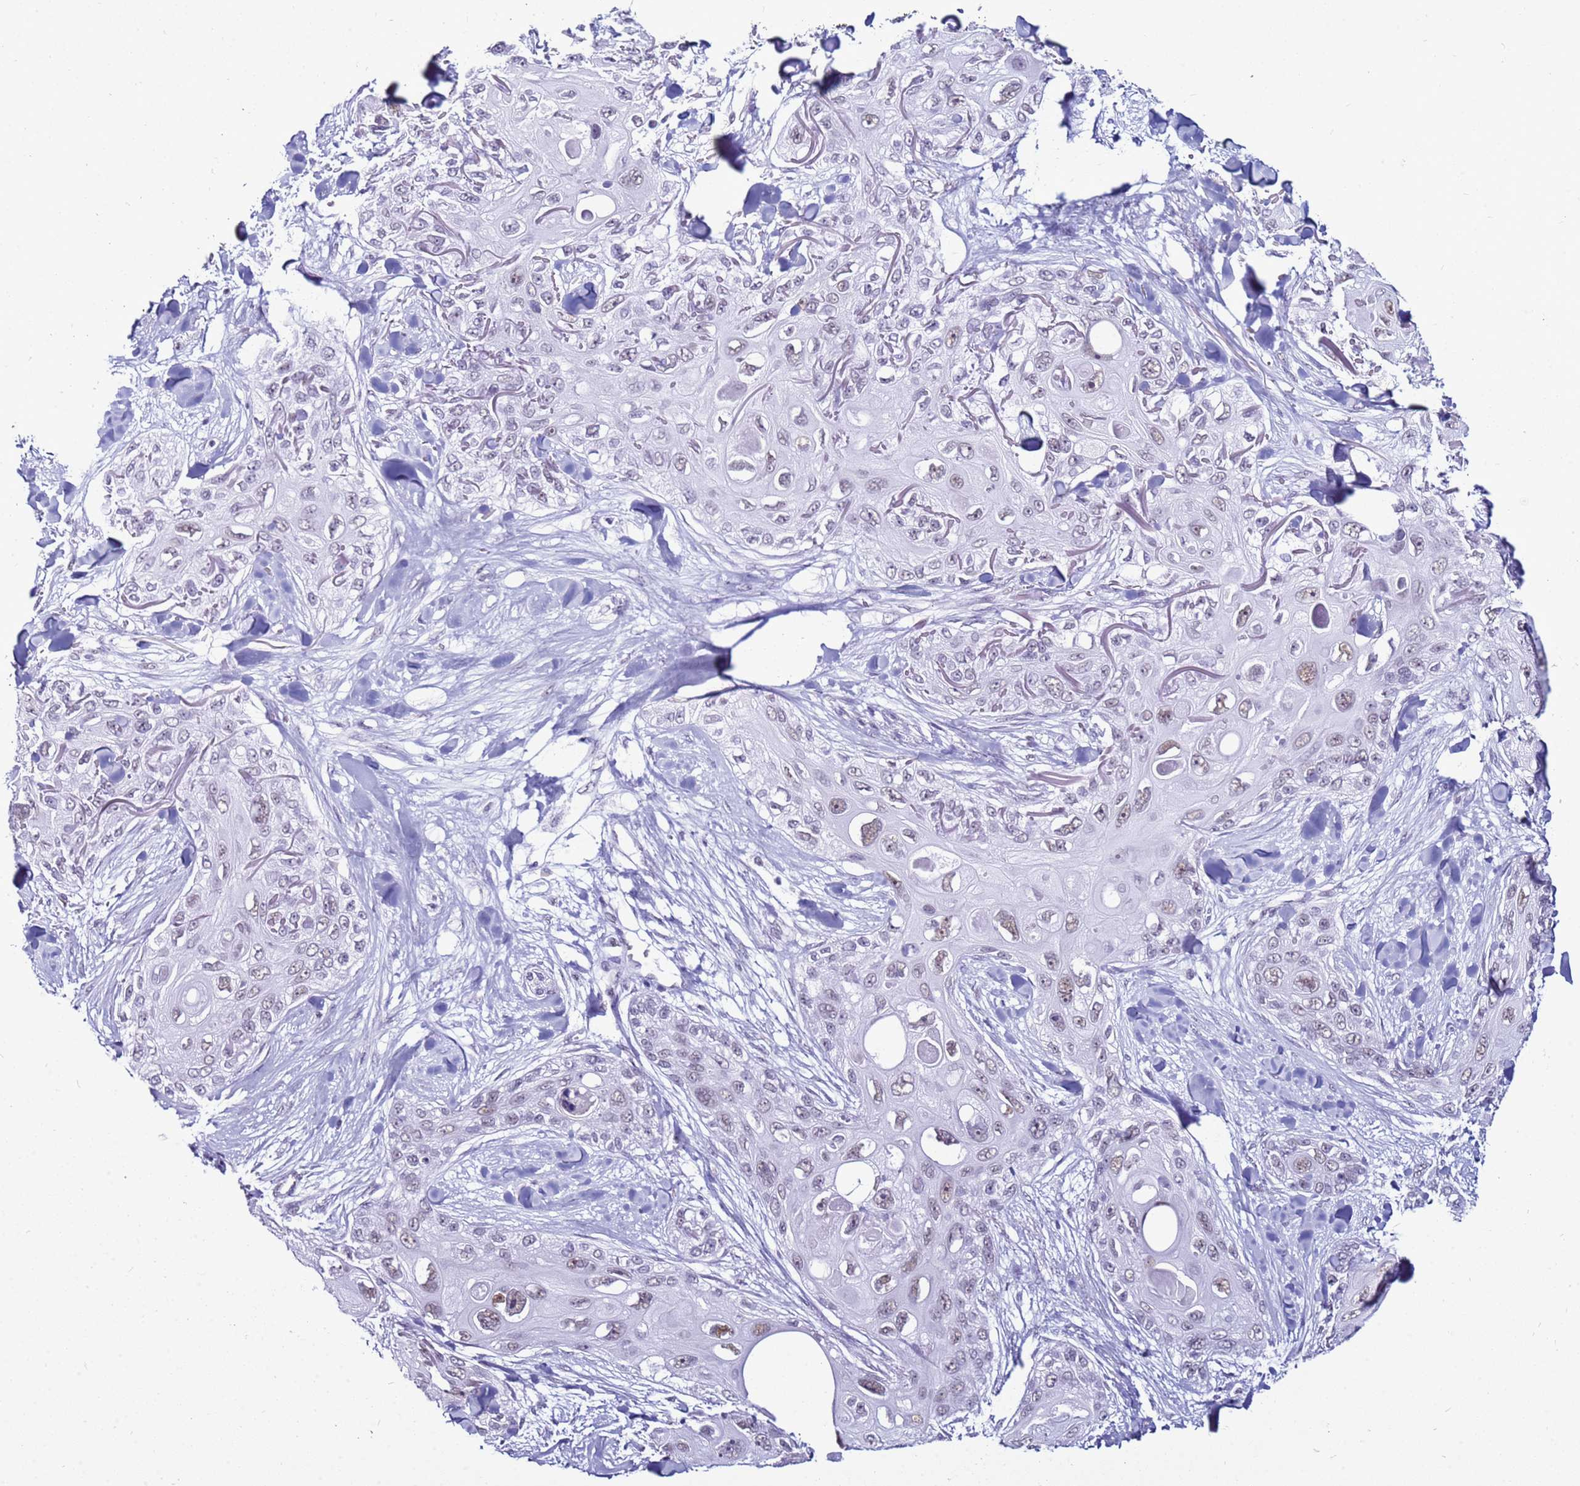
{"staining": {"intensity": "weak", "quantity": ">75%", "location": "nuclear"}, "tissue": "skin cancer", "cell_type": "Tumor cells", "image_type": "cancer", "snomed": [{"axis": "morphology", "description": "Normal tissue, NOS"}, {"axis": "morphology", "description": "Squamous cell carcinoma, NOS"}, {"axis": "topography", "description": "Skin"}], "caption": "This photomicrograph demonstrates skin cancer stained with immunohistochemistry to label a protein in brown. The nuclear of tumor cells show weak positivity for the protein. Nuclei are counter-stained blue.", "gene": "DHX15", "patient": {"sex": "male", "age": 72}}